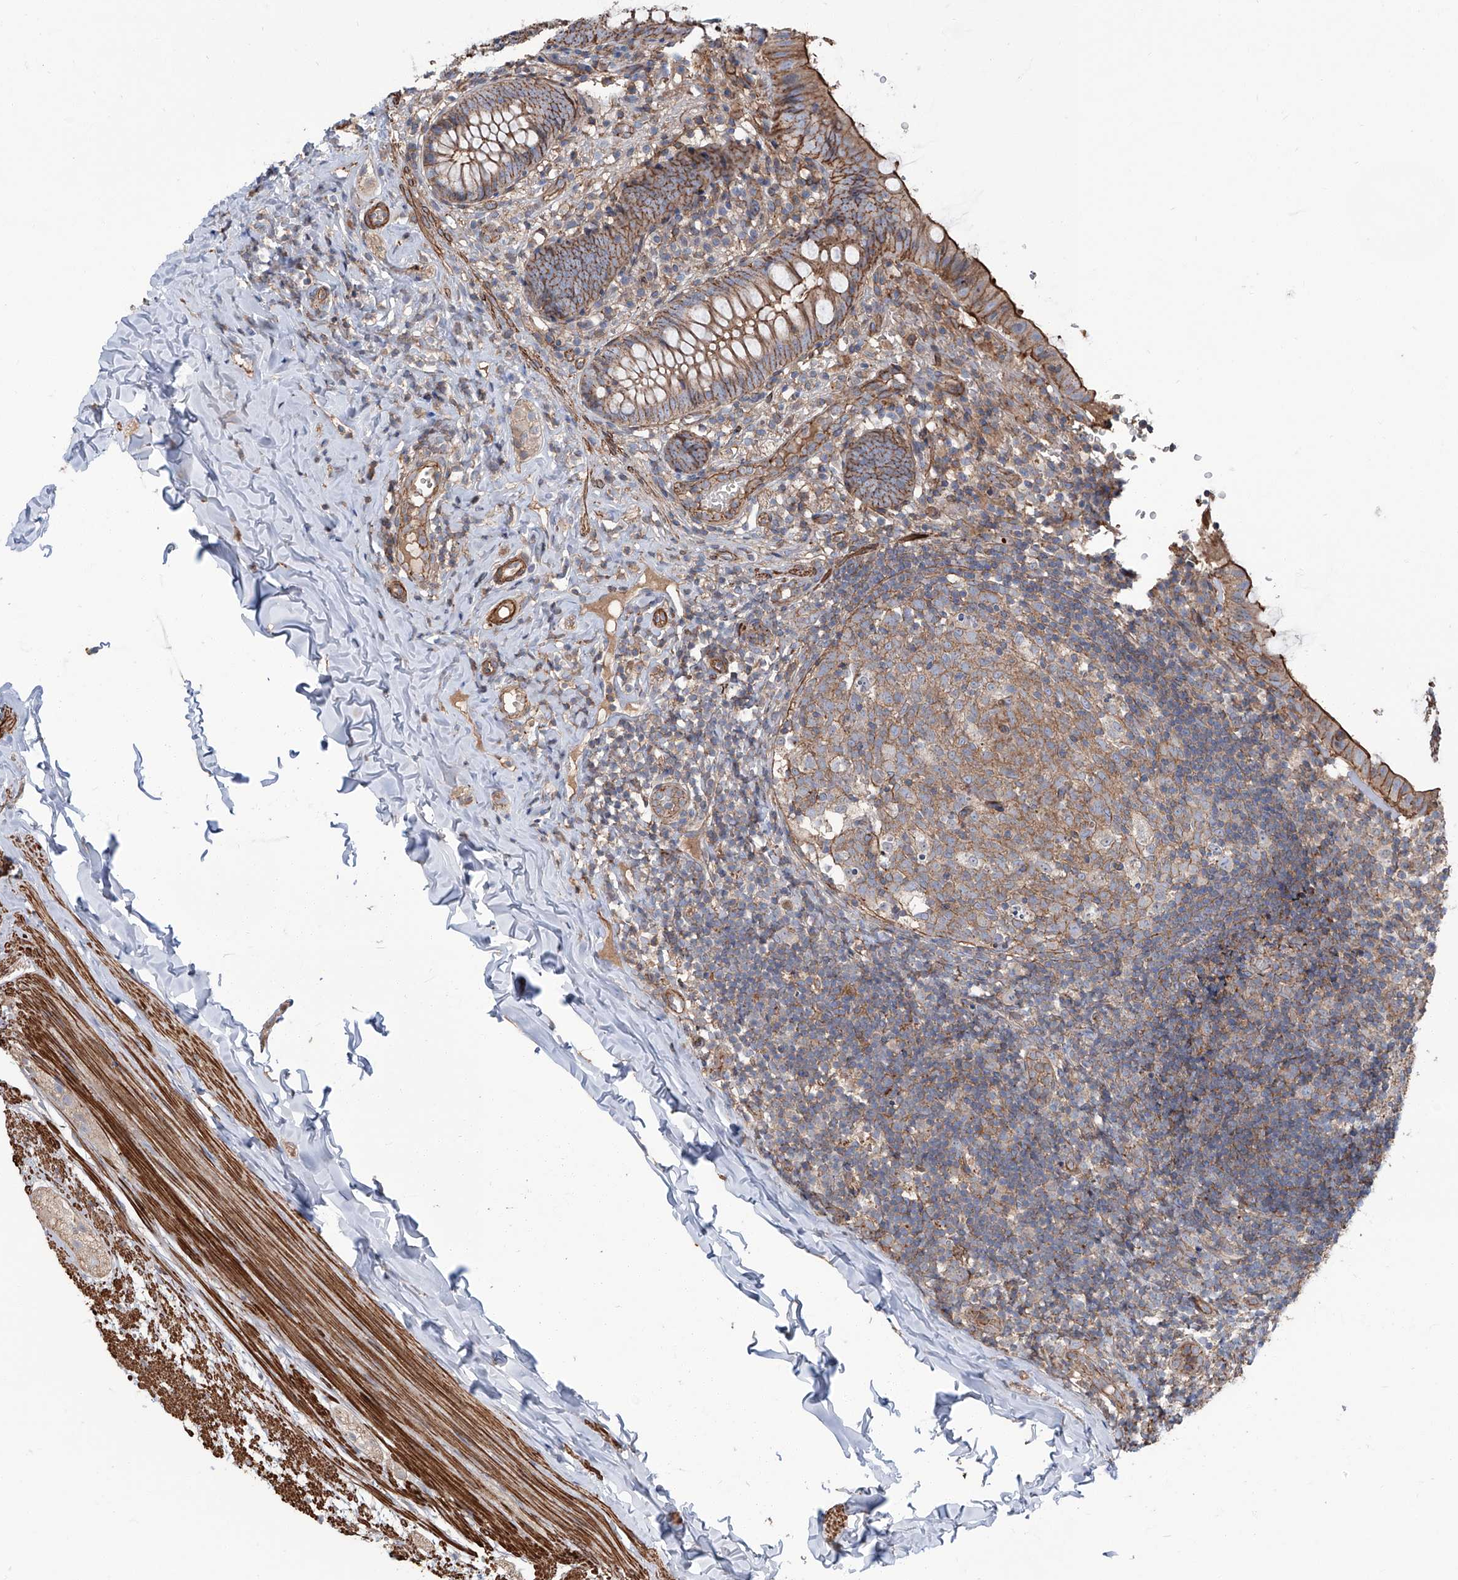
{"staining": {"intensity": "moderate", "quantity": "25%-75%", "location": "cytoplasmic/membranous"}, "tissue": "appendix", "cell_type": "Glandular cells", "image_type": "normal", "snomed": [{"axis": "morphology", "description": "Normal tissue, NOS"}, {"axis": "topography", "description": "Appendix"}], "caption": "Immunohistochemistry (IHC) (DAB) staining of unremarkable human appendix displays moderate cytoplasmic/membranous protein positivity in approximately 25%-75% of glandular cells.", "gene": "PIEZO2", "patient": {"sex": "male", "age": 8}}